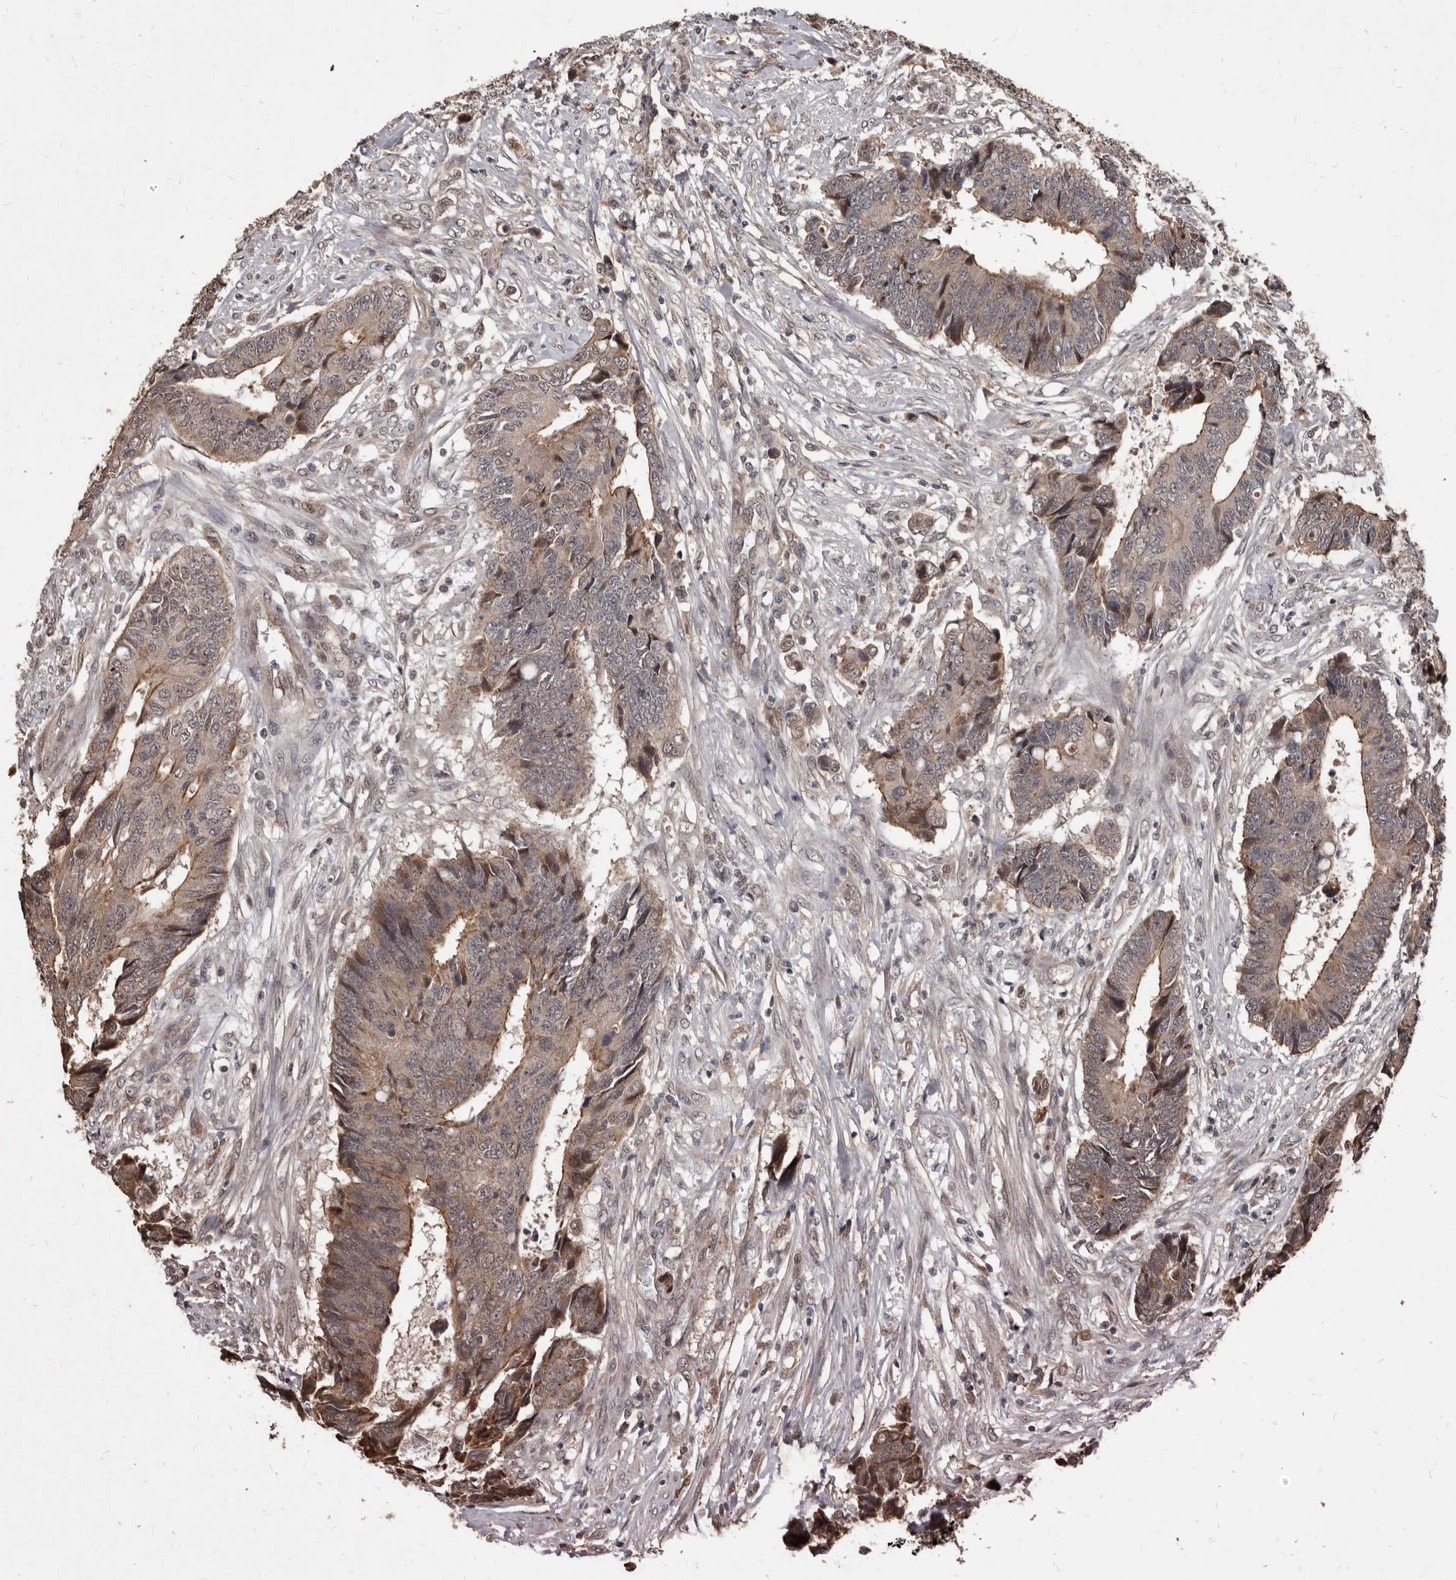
{"staining": {"intensity": "moderate", "quantity": ">75%", "location": "cytoplasmic/membranous"}, "tissue": "colorectal cancer", "cell_type": "Tumor cells", "image_type": "cancer", "snomed": [{"axis": "morphology", "description": "Adenocarcinoma, NOS"}, {"axis": "topography", "description": "Rectum"}], "caption": "Immunohistochemical staining of colorectal adenocarcinoma reveals medium levels of moderate cytoplasmic/membranous positivity in approximately >75% of tumor cells.", "gene": "AHR", "patient": {"sex": "male", "age": 84}}